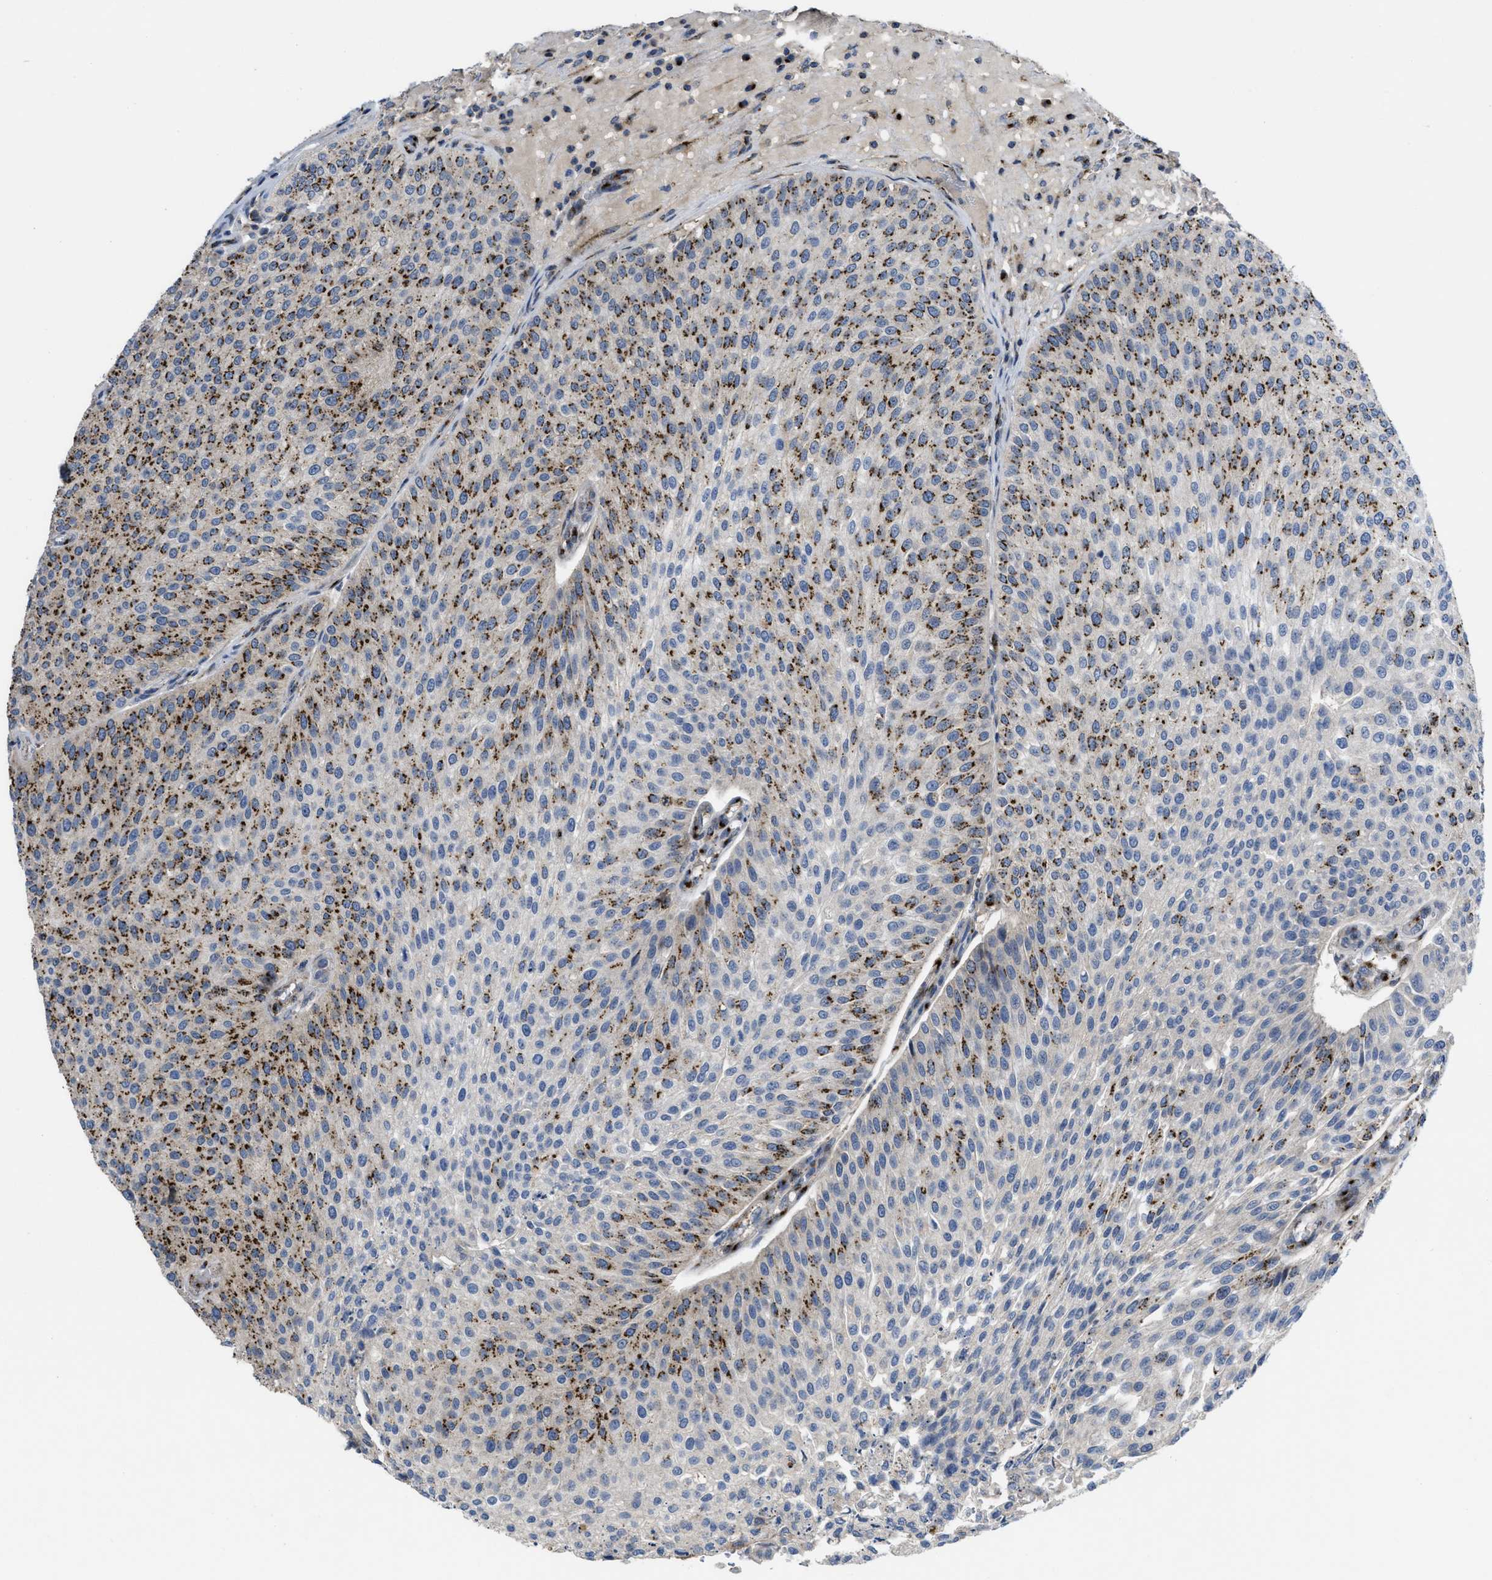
{"staining": {"intensity": "moderate", "quantity": "25%-75%", "location": "cytoplasmic/membranous"}, "tissue": "urothelial cancer", "cell_type": "Tumor cells", "image_type": "cancer", "snomed": [{"axis": "morphology", "description": "Urothelial carcinoma, Low grade"}, {"axis": "topography", "description": "Smooth muscle"}, {"axis": "topography", "description": "Urinary bladder"}], "caption": "Low-grade urothelial carcinoma stained with DAB (3,3'-diaminobenzidine) immunohistochemistry (IHC) displays medium levels of moderate cytoplasmic/membranous positivity in approximately 25%-75% of tumor cells.", "gene": "ZNF70", "patient": {"sex": "male", "age": 60}}